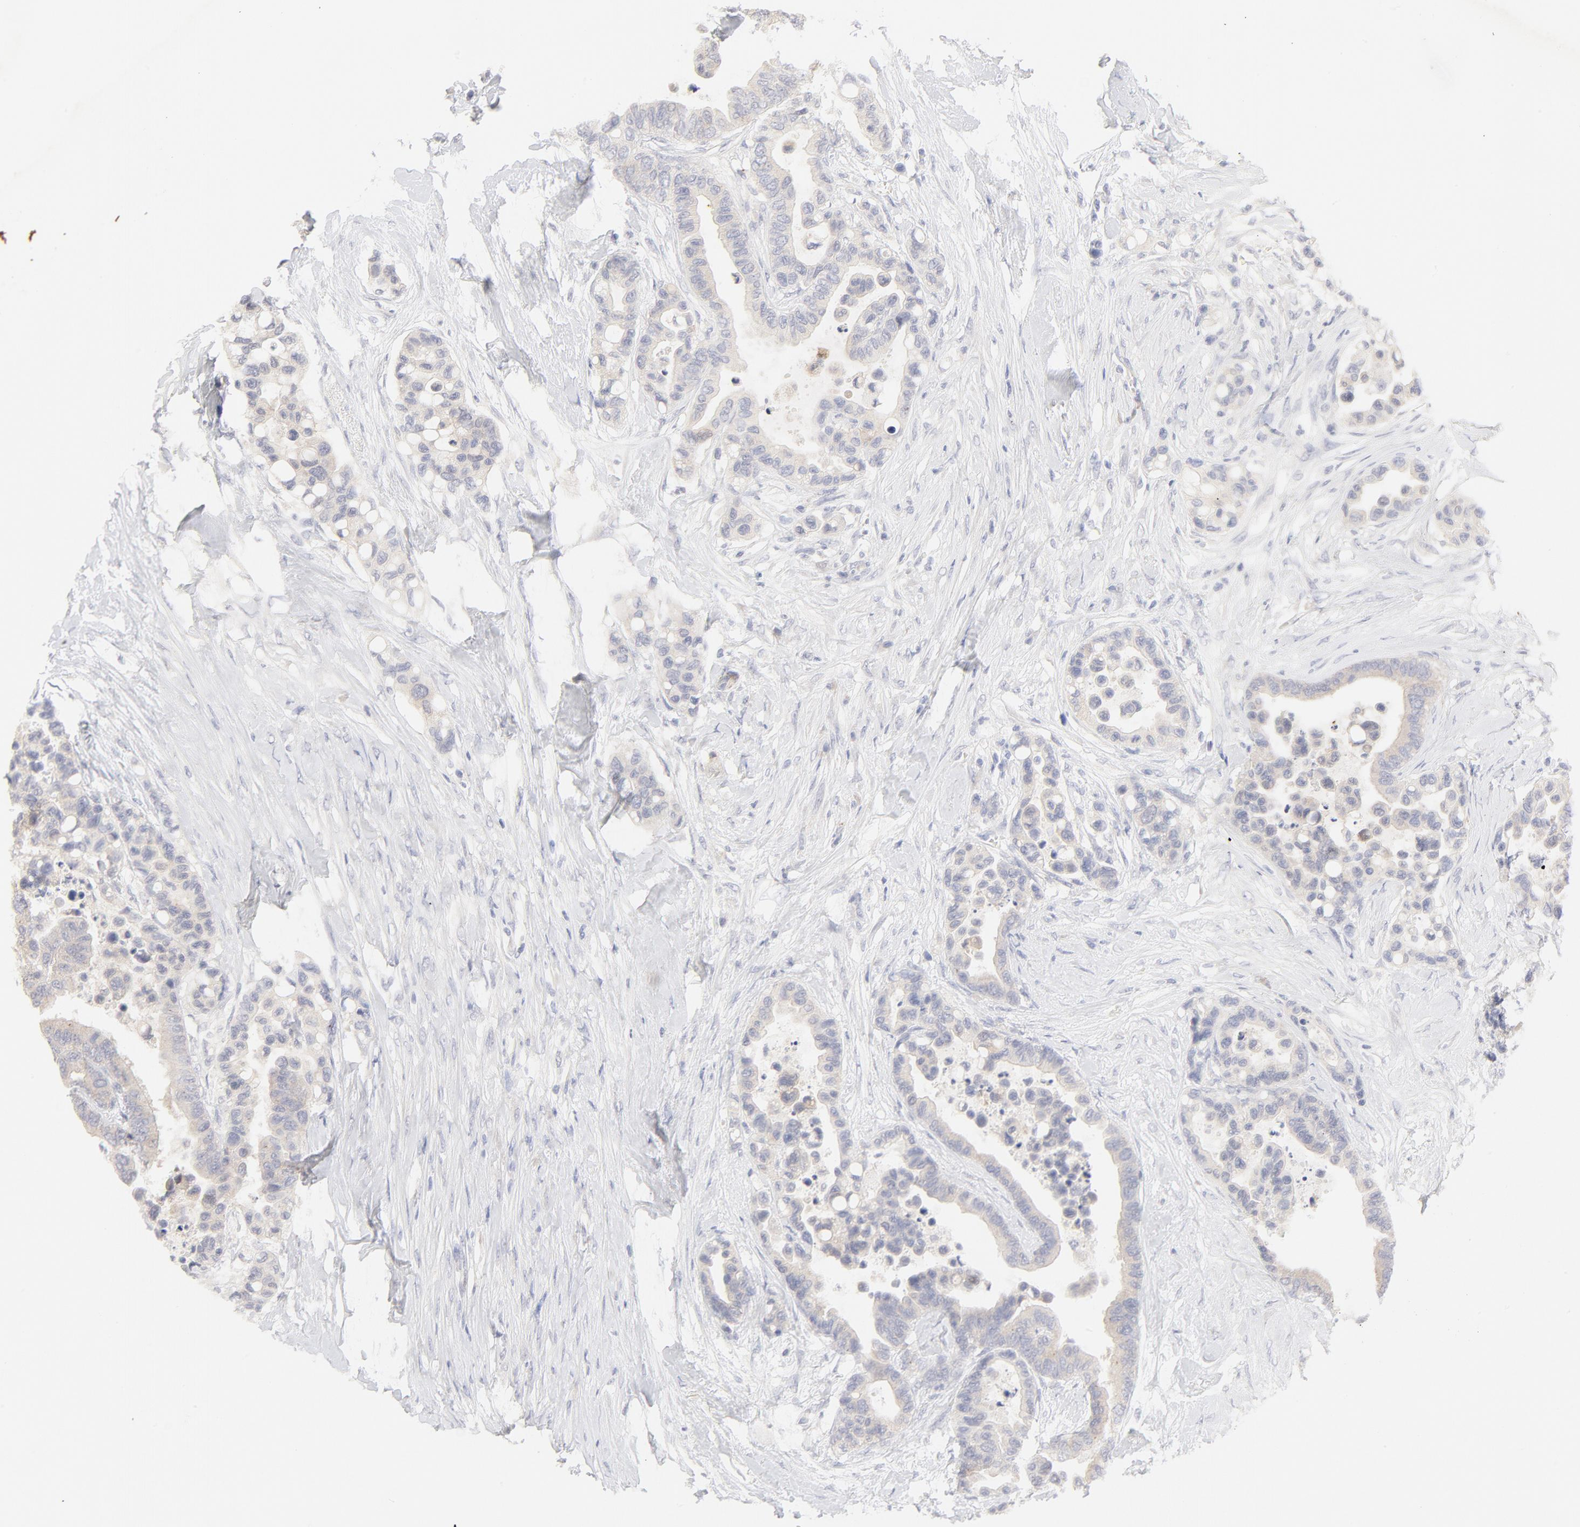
{"staining": {"intensity": "weak", "quantity": "25%-75%", "location": "cytoplasmic/membranous"}, "tissue": "colorectal cancer", "cell_type": "Tumor cells", "image_type": "cancer", "snomed": [{"axis": "morphology", "description": "Adenocarcinoma, NOS"}, {"axis": "topography", "description": "Colon"}], "caption": "Immunohistochemistry of colorectal cancer (adenocarcinoma) demonstrates low levels of weak cytoplasmic/membranous staining in about 25%-75% of tumor cells.", "gene": "NKX2-2", "patient": {"sex": "male", "age": 82}}